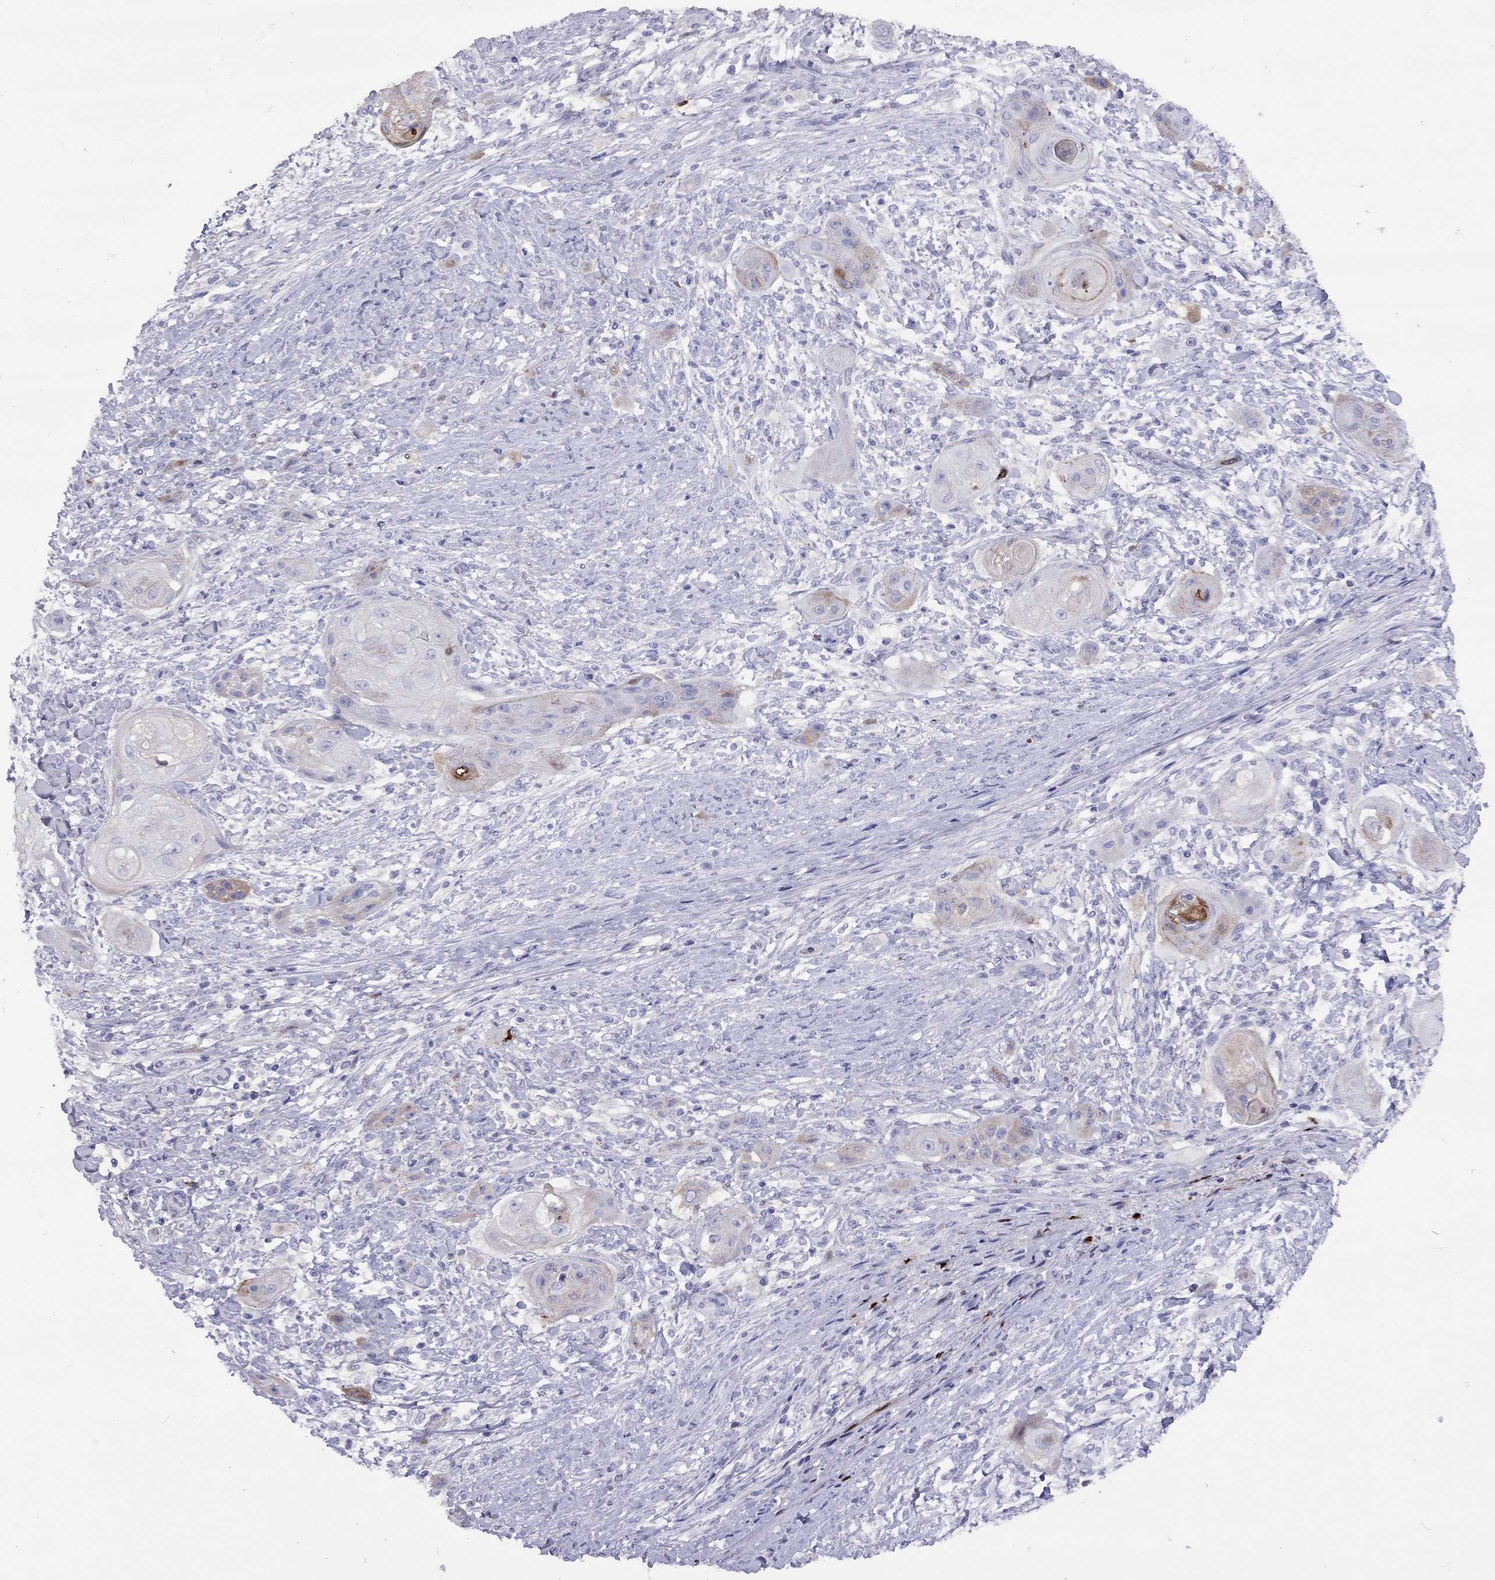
{"staining": {"intensity": "weak", "quantity": "<25%", "location": "cytoplasmic/membranous"}, "tissue": "skin cancer", "cell_type": "Tumor cells", "image_type": "cancer", "snomed": [{"axis": "morphology", "description": "Squamous cell carcinoma, NOS"}, {"axis": "topography", "description": "Skin"}], "caption": "IHC micrograph of skin cancer (squamous cell carcinoma) stained for a protein (brown), which exhibits no expression in tumor cells.", "gene": "SERPINA3", "patient": {"sex": "male", "age": 62}}